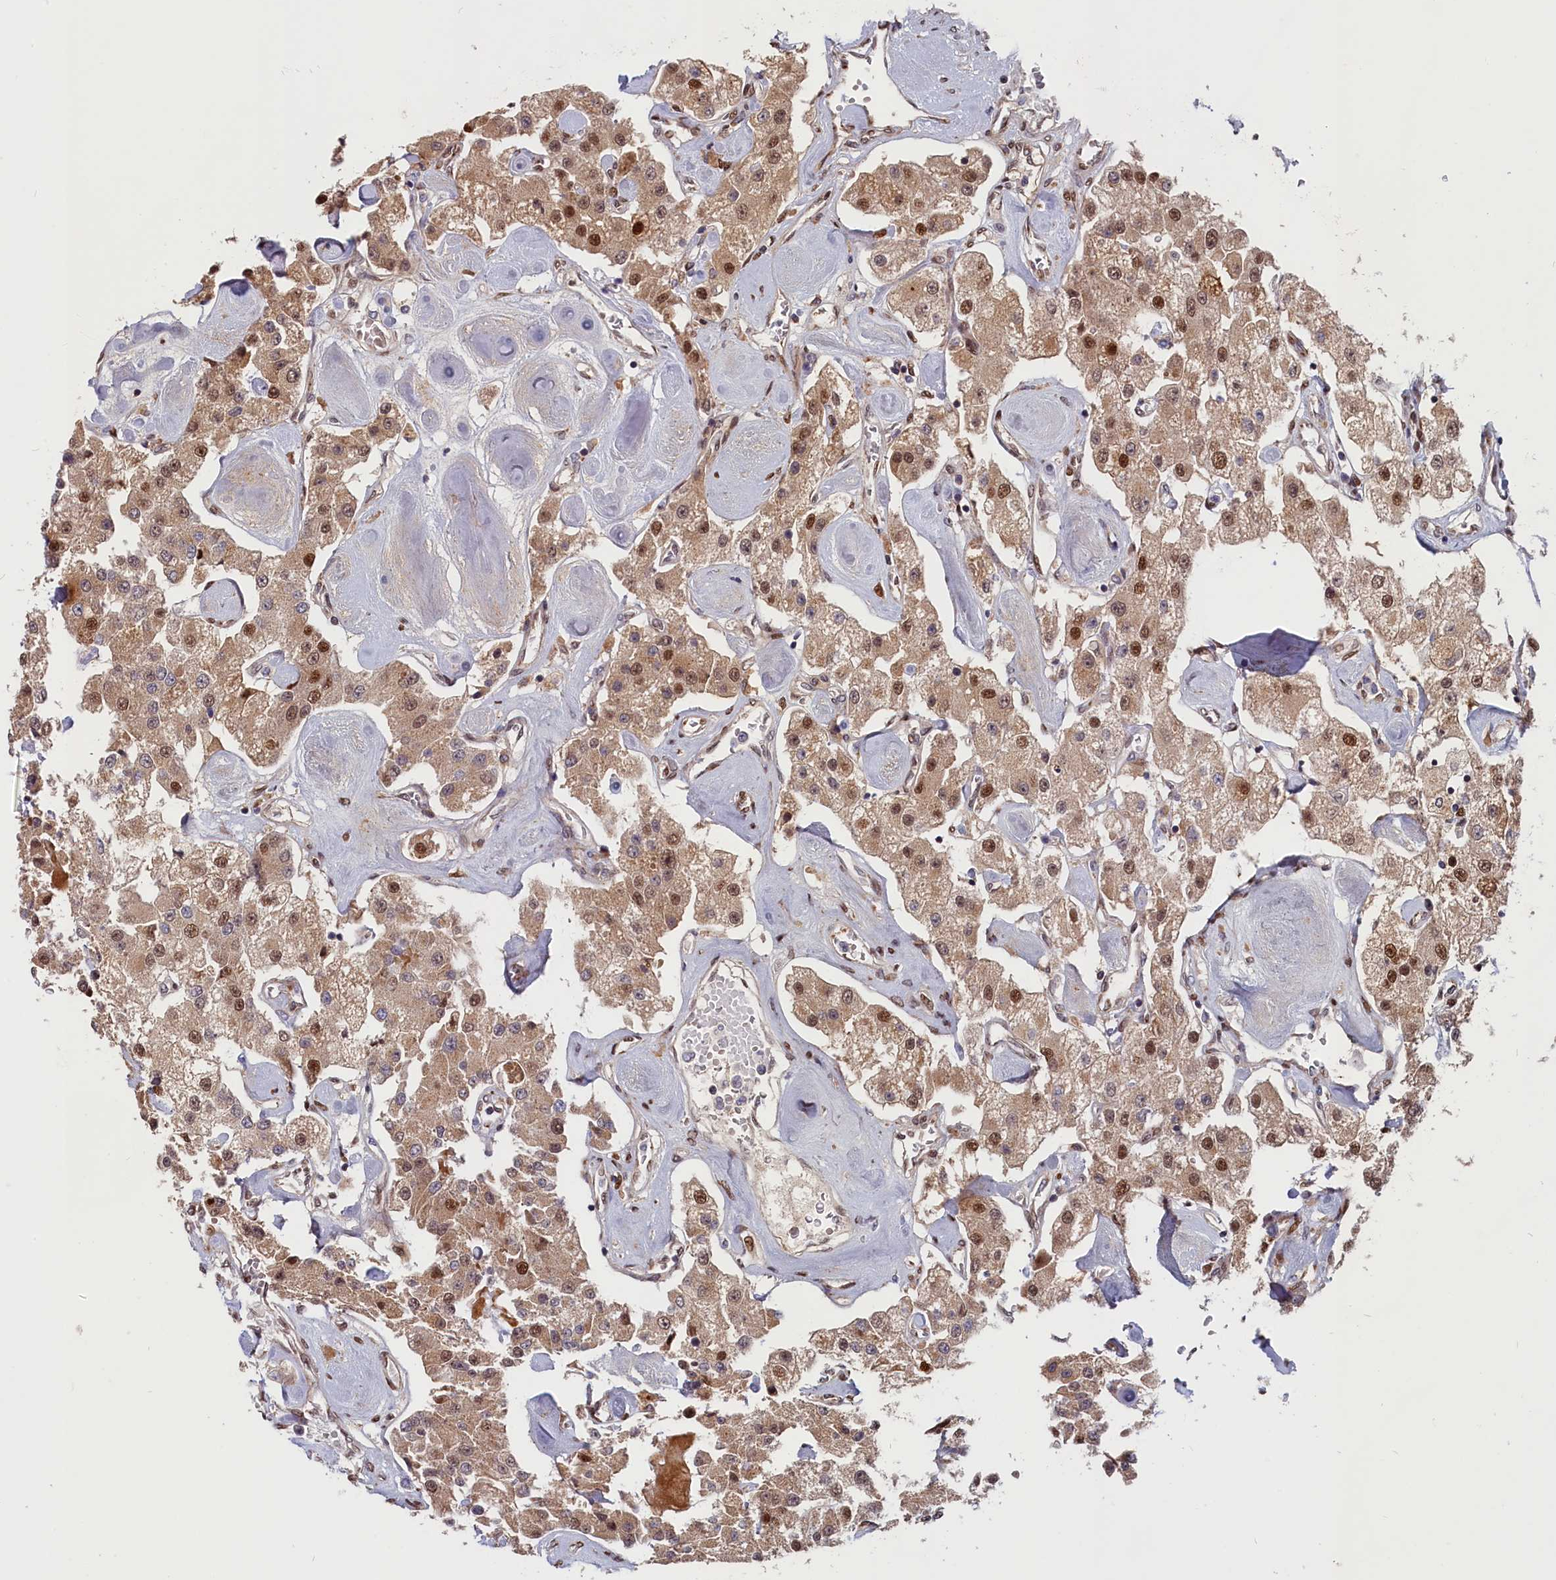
{"staining": {"intensity": "moderate", "quantity": ">75%", "location": "cytoplasmic/membranous,nuclear"}, "tissue": "carcinoid", "cell_type": "Tumor cells", "image_type": "cancer", "snomed": [{"axis": "morphology", "description": "Carcinoid, malignant, NOS"}, {"axis": "topography", "description": "Pancreas"}], "caption": "This micrograph exhibits immunohistochemistry staining of carcinoid (malignant), with medium moderate cytoplasmic/membranous and nuclear expression in about >75% of tumor cells.", "gene": "CHST12", "patient": {"sex": "male", "age": 41}}